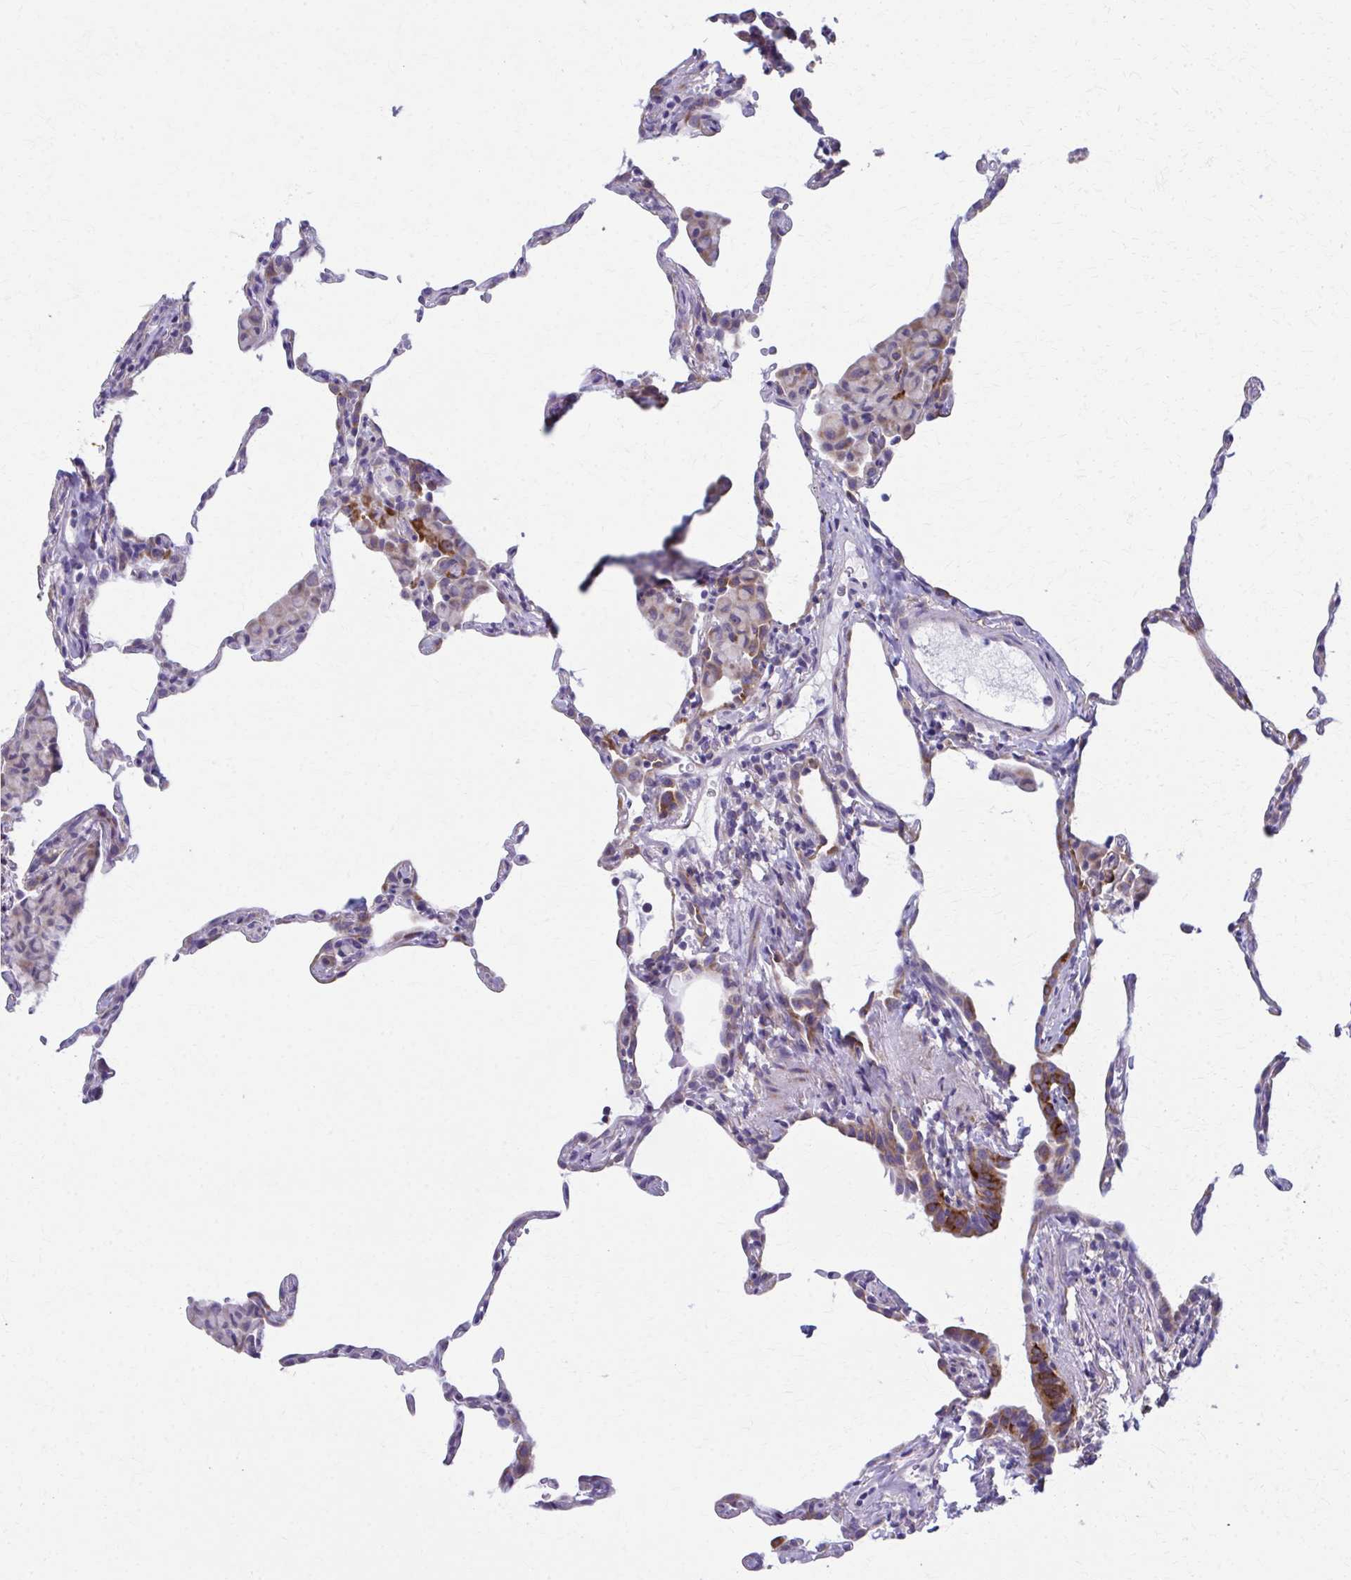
{"staining": {"intensity": "moderate", "quantity": "<25%", "location": "cytoplasmic/membranous"}, "tissue": "lung", "cell_type": "Alveolar cells", "image_type": "normal", "snomed": [{"axis": "morphology", "description": "Normal tissue, NOS"}, {"axis": "topography", "description": "Lung"}], "caption": "Benign lung reveals moderate cytoplasmic/membranous positivity in about <25% of alveolar cells.", "gene": "SPATS2L", "patient": {"sex": "female", "age": 57}}